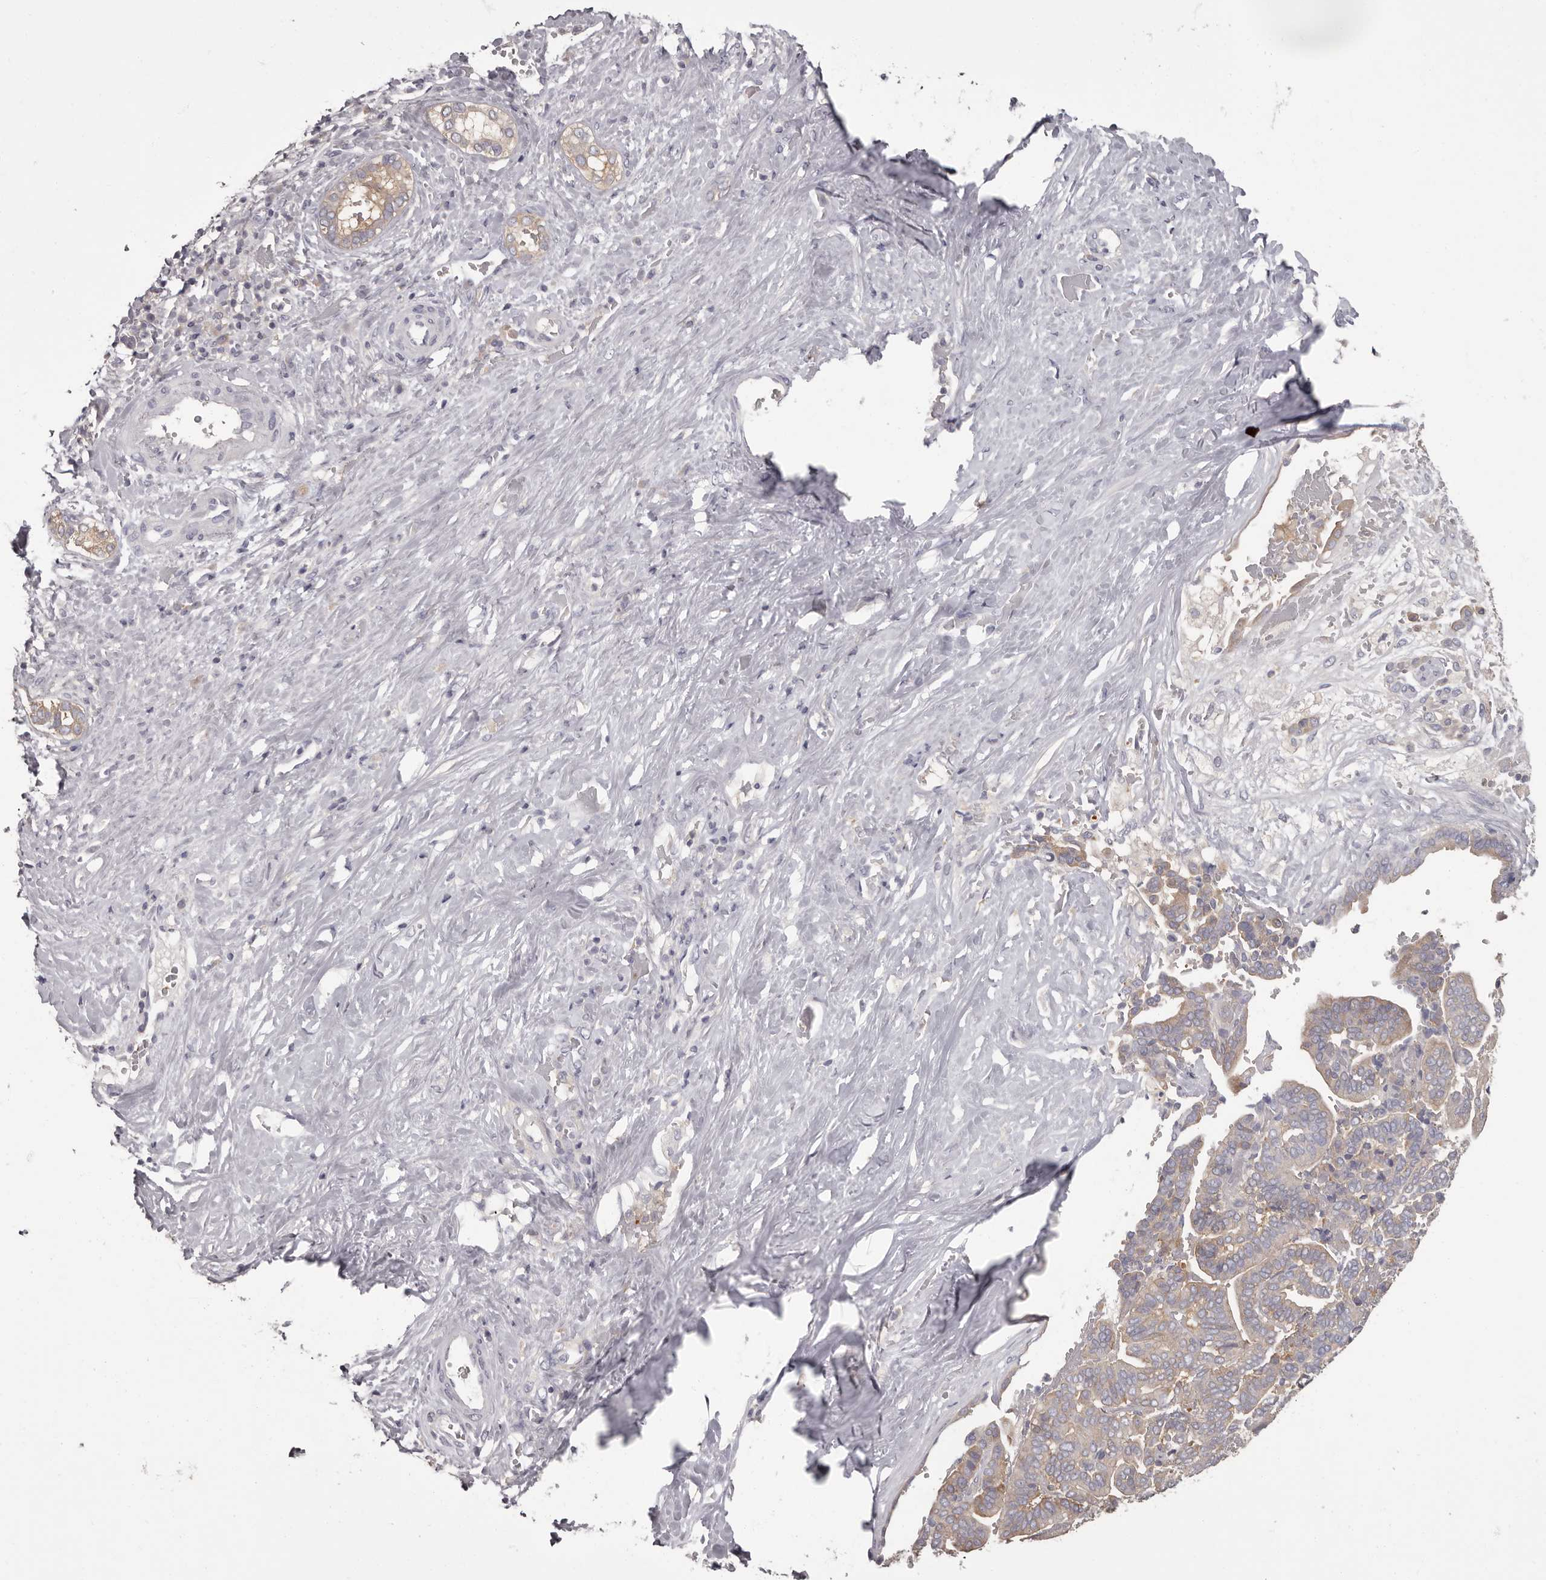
{"staining": {"intensity": "weak", "quantity": "<25%", "location": "cytoplasmic/membranous"}, "tissue": "liver cancer", "cell_type": "Tumor cells", "image_type": "cancer", "snomed": [{"axis": "morphology", "description": "Cholangiocarcinoma"}, {"axis": "topography", "description": "Liver"}], "caption": "Immunohistochemical staining of liver cholangiocarcinoma demonstrates no significant expression in tumor cells.", "gene": "APEH", "patient": {"sex": "female", "age": 75}}